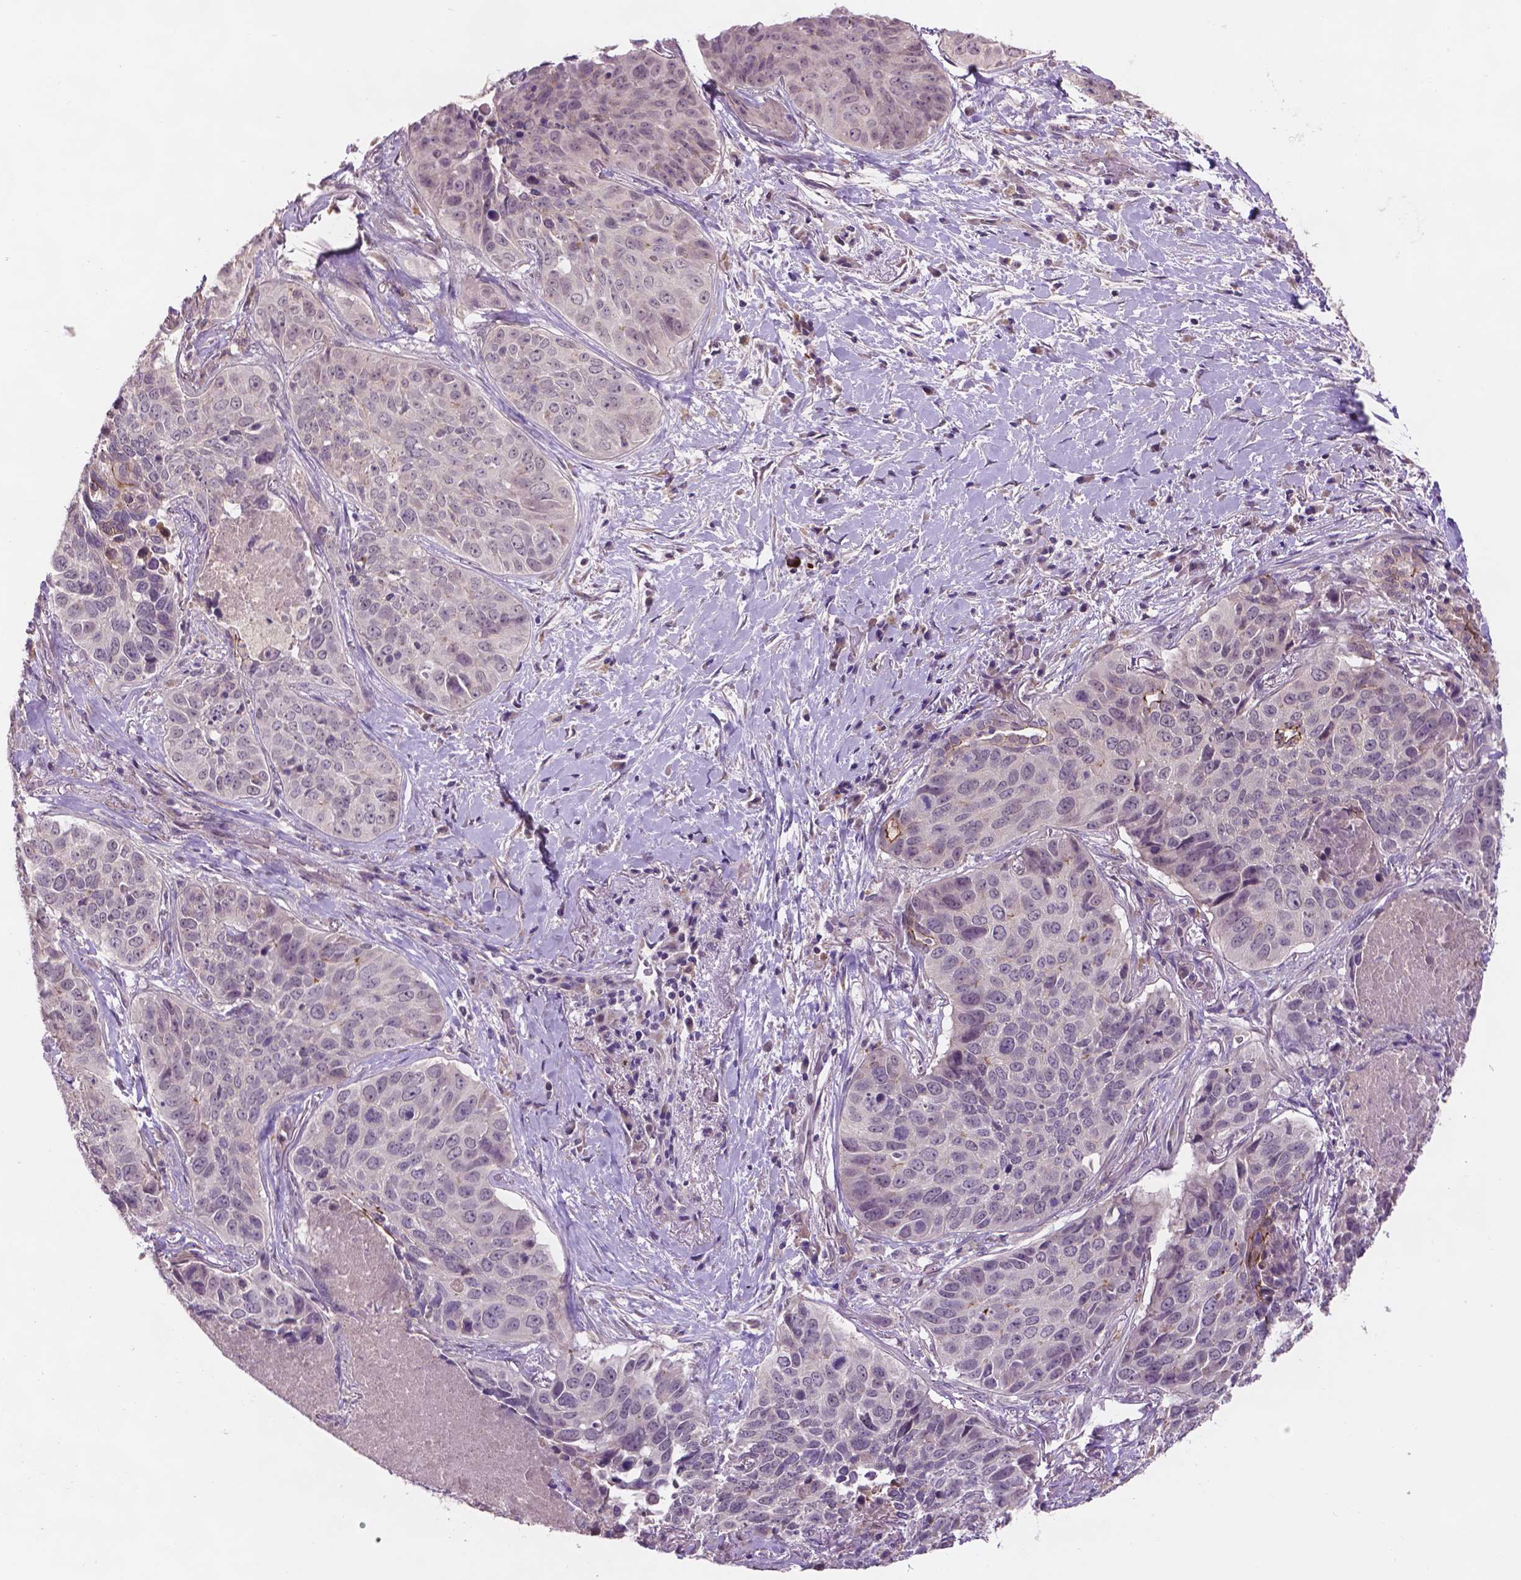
{"staining": {"intensity": "negative", "quantity": "none", "location": "none"}, "tissue": "lung cancer", "cell_type": "Tumor cells", "image_type": "cancer", "snomed": [{"axis": "morphology", "description": "Normal tissue, NOS"}, {"axis": "morphology", "description": "Squamous cell carcinoma, NOS"}, {"axis": "topography", "description": "Bronchus"}, {"axis": "topography", "description": "Lung"}], "caption": "Immunohistochemistry (IHC) of human lung cancer shows no positivity in tumor cells. (DAB immunohistochemistry (IHC), high magnification).", "gene": "GXYLT2", "patient": {"sex": "male", "age": 64}}